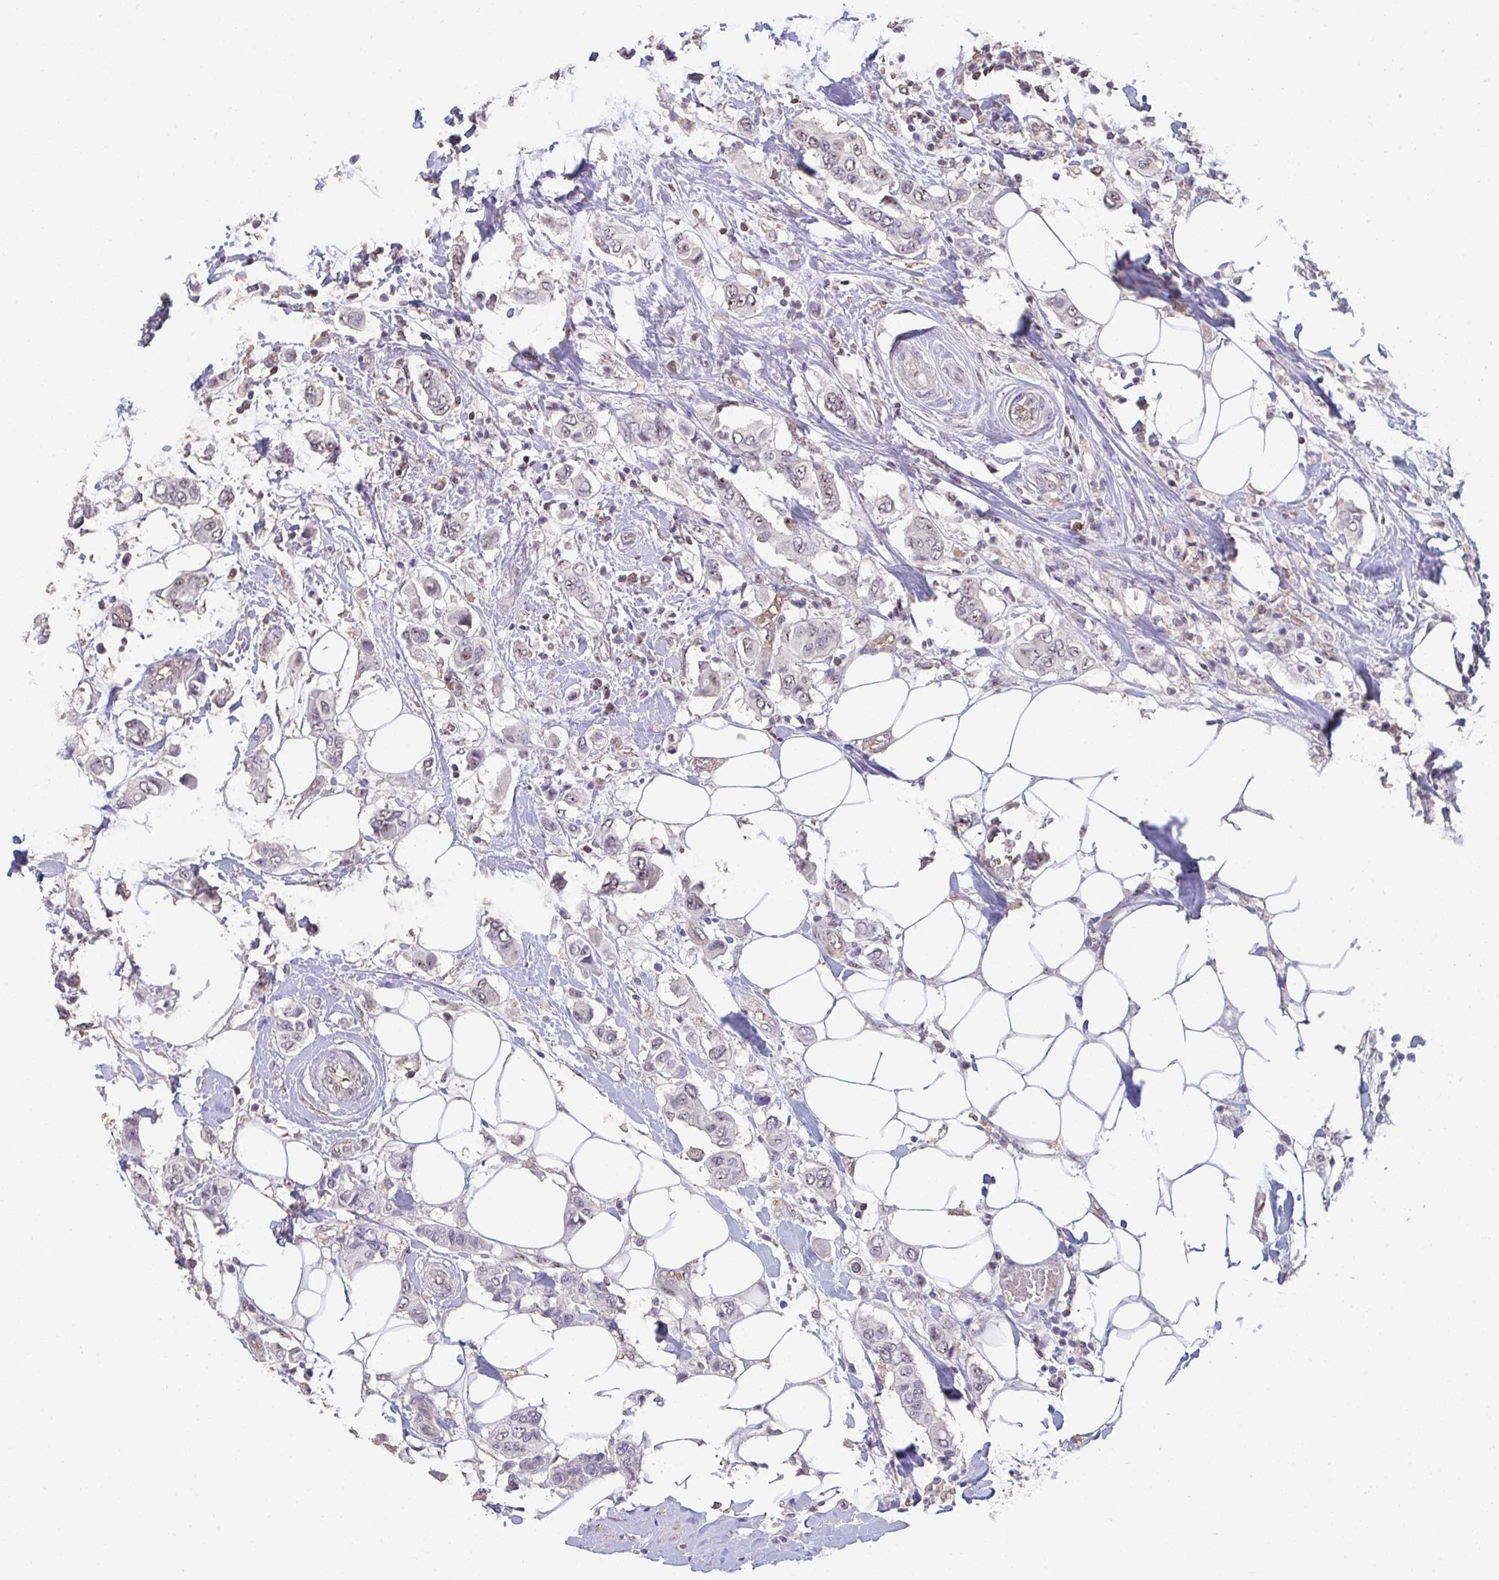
{"staining": {"intensity": "weak", "quantity": "<25%", "location": "nuclear"}, "tissue": "breast cancer", "cell_type": "Tumor cells", "image_type": "cancer", "snomed": [{"axis": "morphology", "description": "Lobular carcinoma"}, {"axis": "topography", "description": "Breast"}], "caption": "The histopathology image exhibits no significant expression in tumor cells of breast cancer.", "gene": "SENP3", "patient": {"sex": "female", "age": 51}}